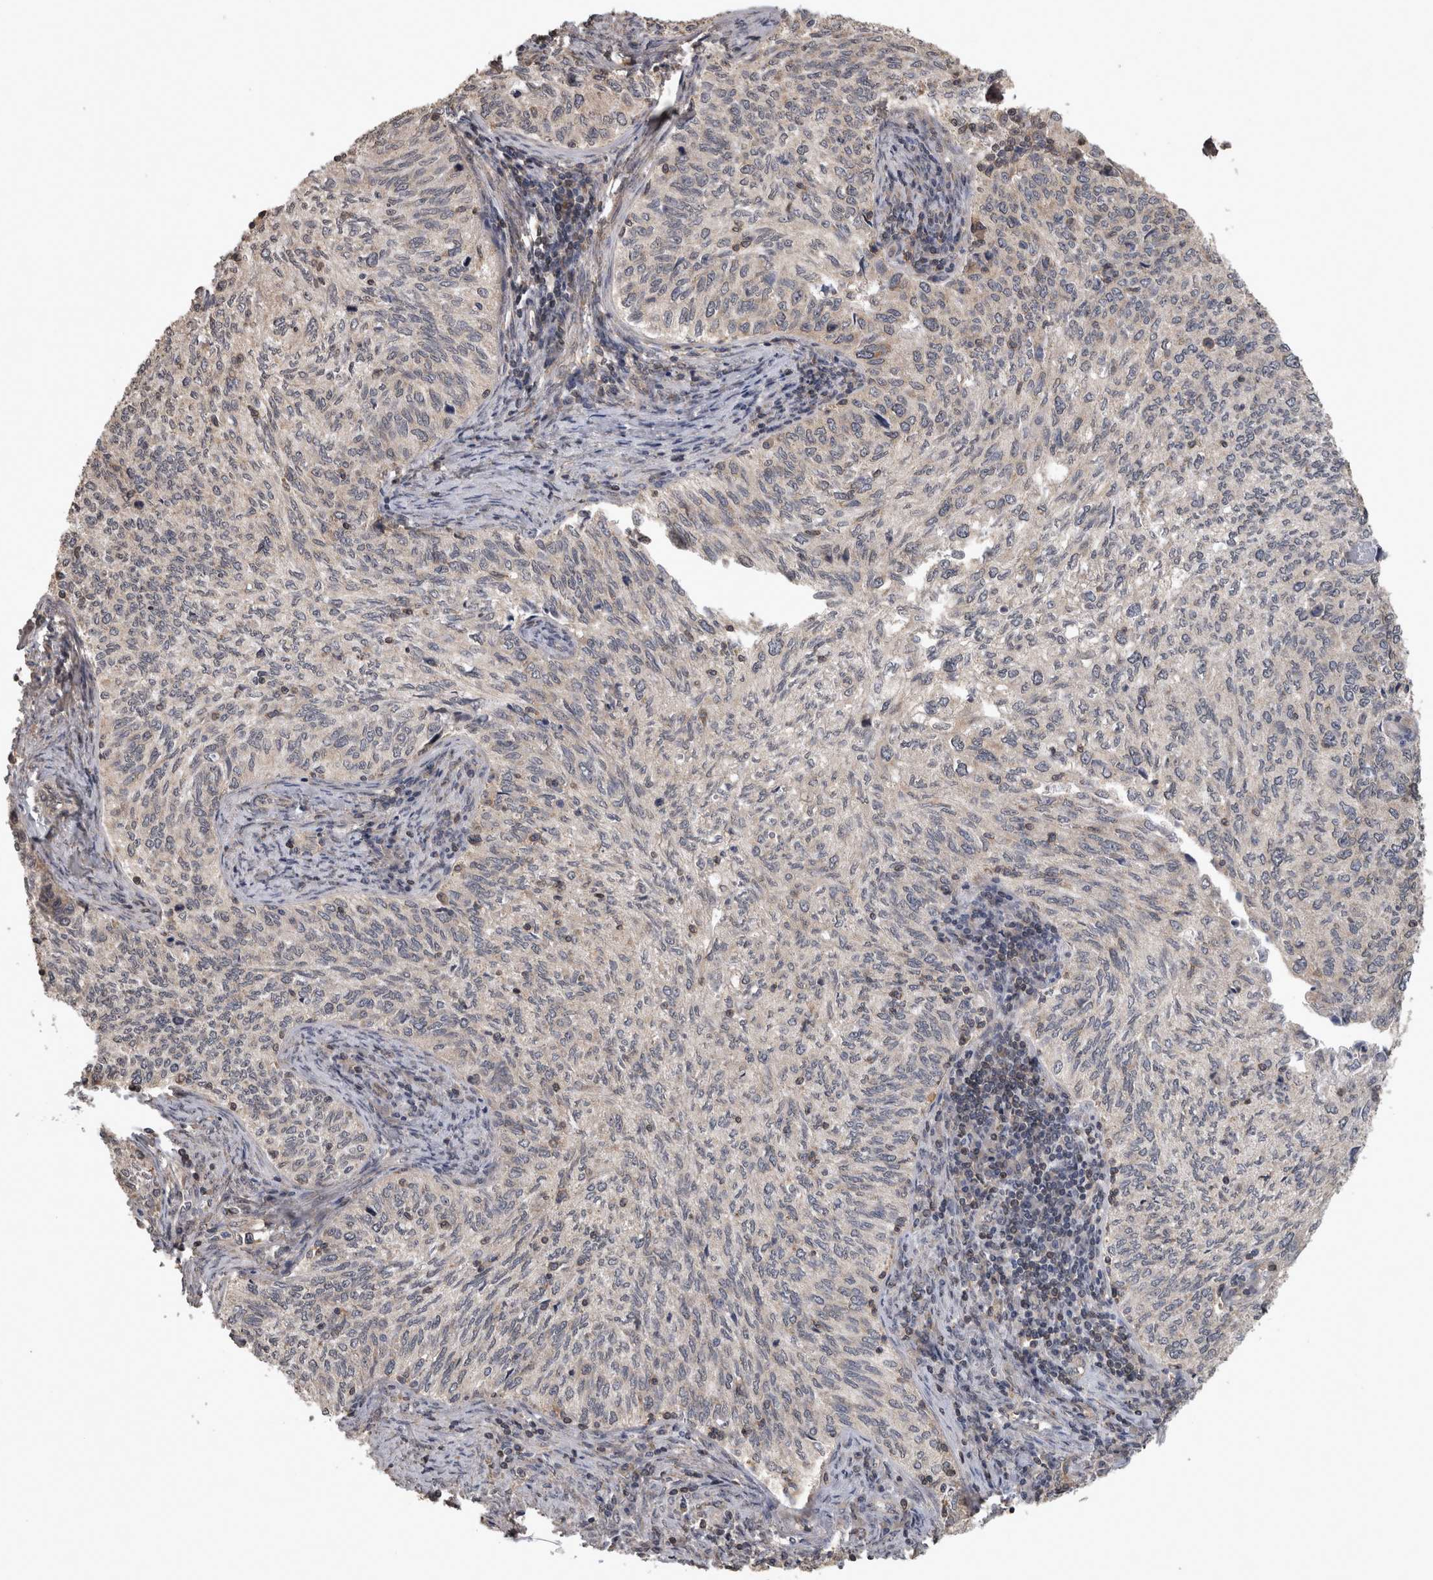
{"staining": {"intensity": "negative", "quantity": "none", "location": "none"}, "tissue": "cervical cancer", "cell_type": "Tumor cells", "image_type": "cancer", "snomed": [{"axis": "morphology", "description": "Squamous cell carcinoma, NOS"}, {"axis": "topography", "description": "Cervix"}], "caption": "Histopathology image shows no protein staining in tumor cells of cervical cancer tissue.", "gene": "ATXN2", "patient": {"sex": "female", "age": 30}}